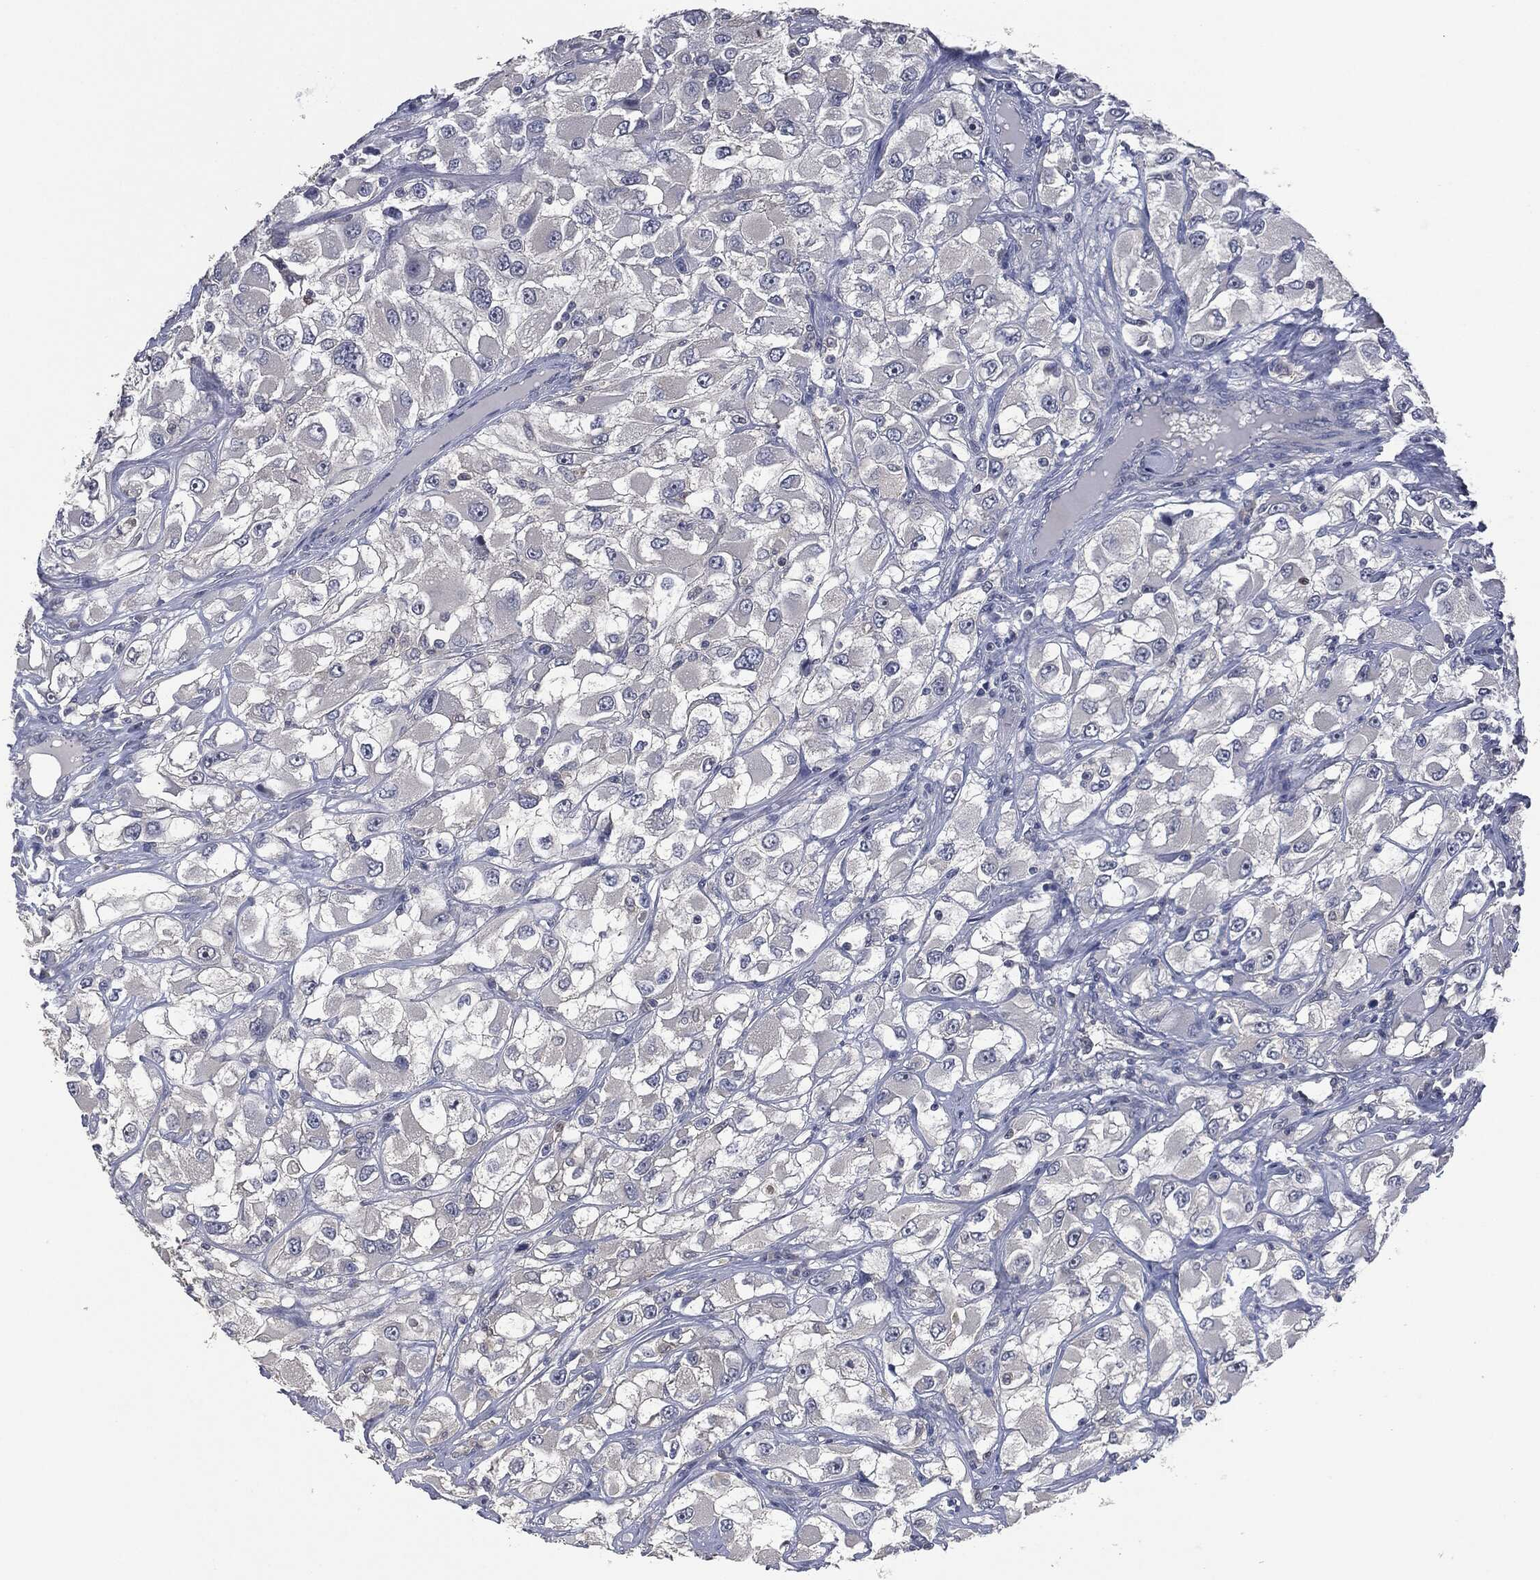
{"staining": {"intensity": "negative", "quantity": "none", "location": "none"}, "tissue": "renal cancer", "cell_type": "Tumor cells", "image_type": "cancer", "snomed": [{"axis": "morphology", "description": "Adenocarcinoma, NOS"}, {"axis": "topography", "description": "Kidney"}], "caption": "DAB (3,3'-diaminobenzidine) immunohistochemical staining of human renal cancer (adenocarcinoma) exhibits no significant staining in tumor cells. (DAB (3,3'-diaminobenzidine) immunohistochemistry (IHC), high magnification).", "gene": "IL1RN", "patient": {"sex": "female", "age": 52}}